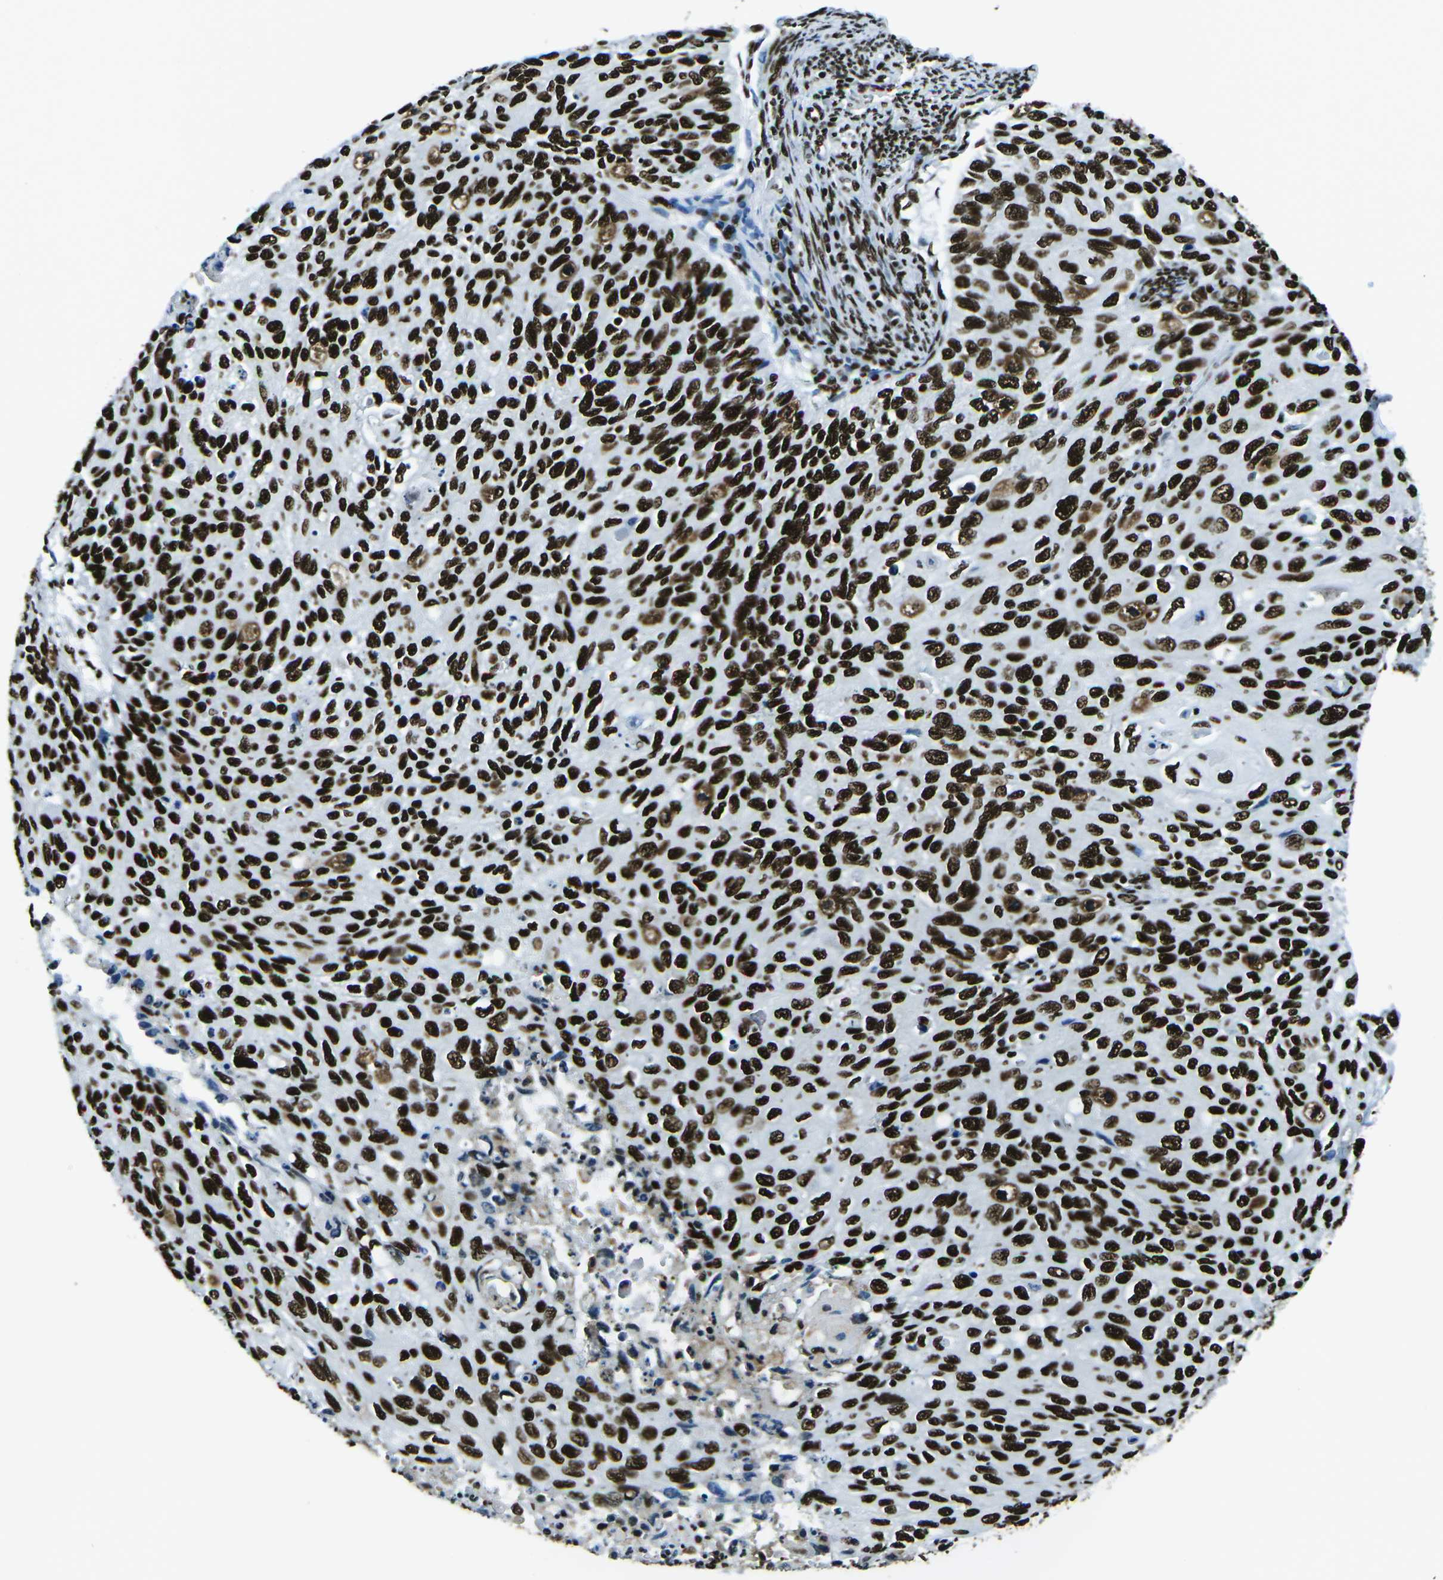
{"staining": {"intensity": "strong", "quantity": ">75%", "location": "nuclear"}, "tissue": "cervical cancer", "cell_type": "Tumor cells", "image_type": "cancer", "snomed": [{"axis": "morphology", "description": "Squamous cell carcinoma, NOS"}, {"axis": "topography", "description": "Cervix"}], "caption": "IHC (DAB (3,3'-diaminobenzidine)) staining of human cervical cancer (squamous cell carcinoma) exhibits strong nuclear protein staining in about >75% of tumor cells.", "gene": "HNRNPL", "patient": {"sex": "female", "age": 70}}